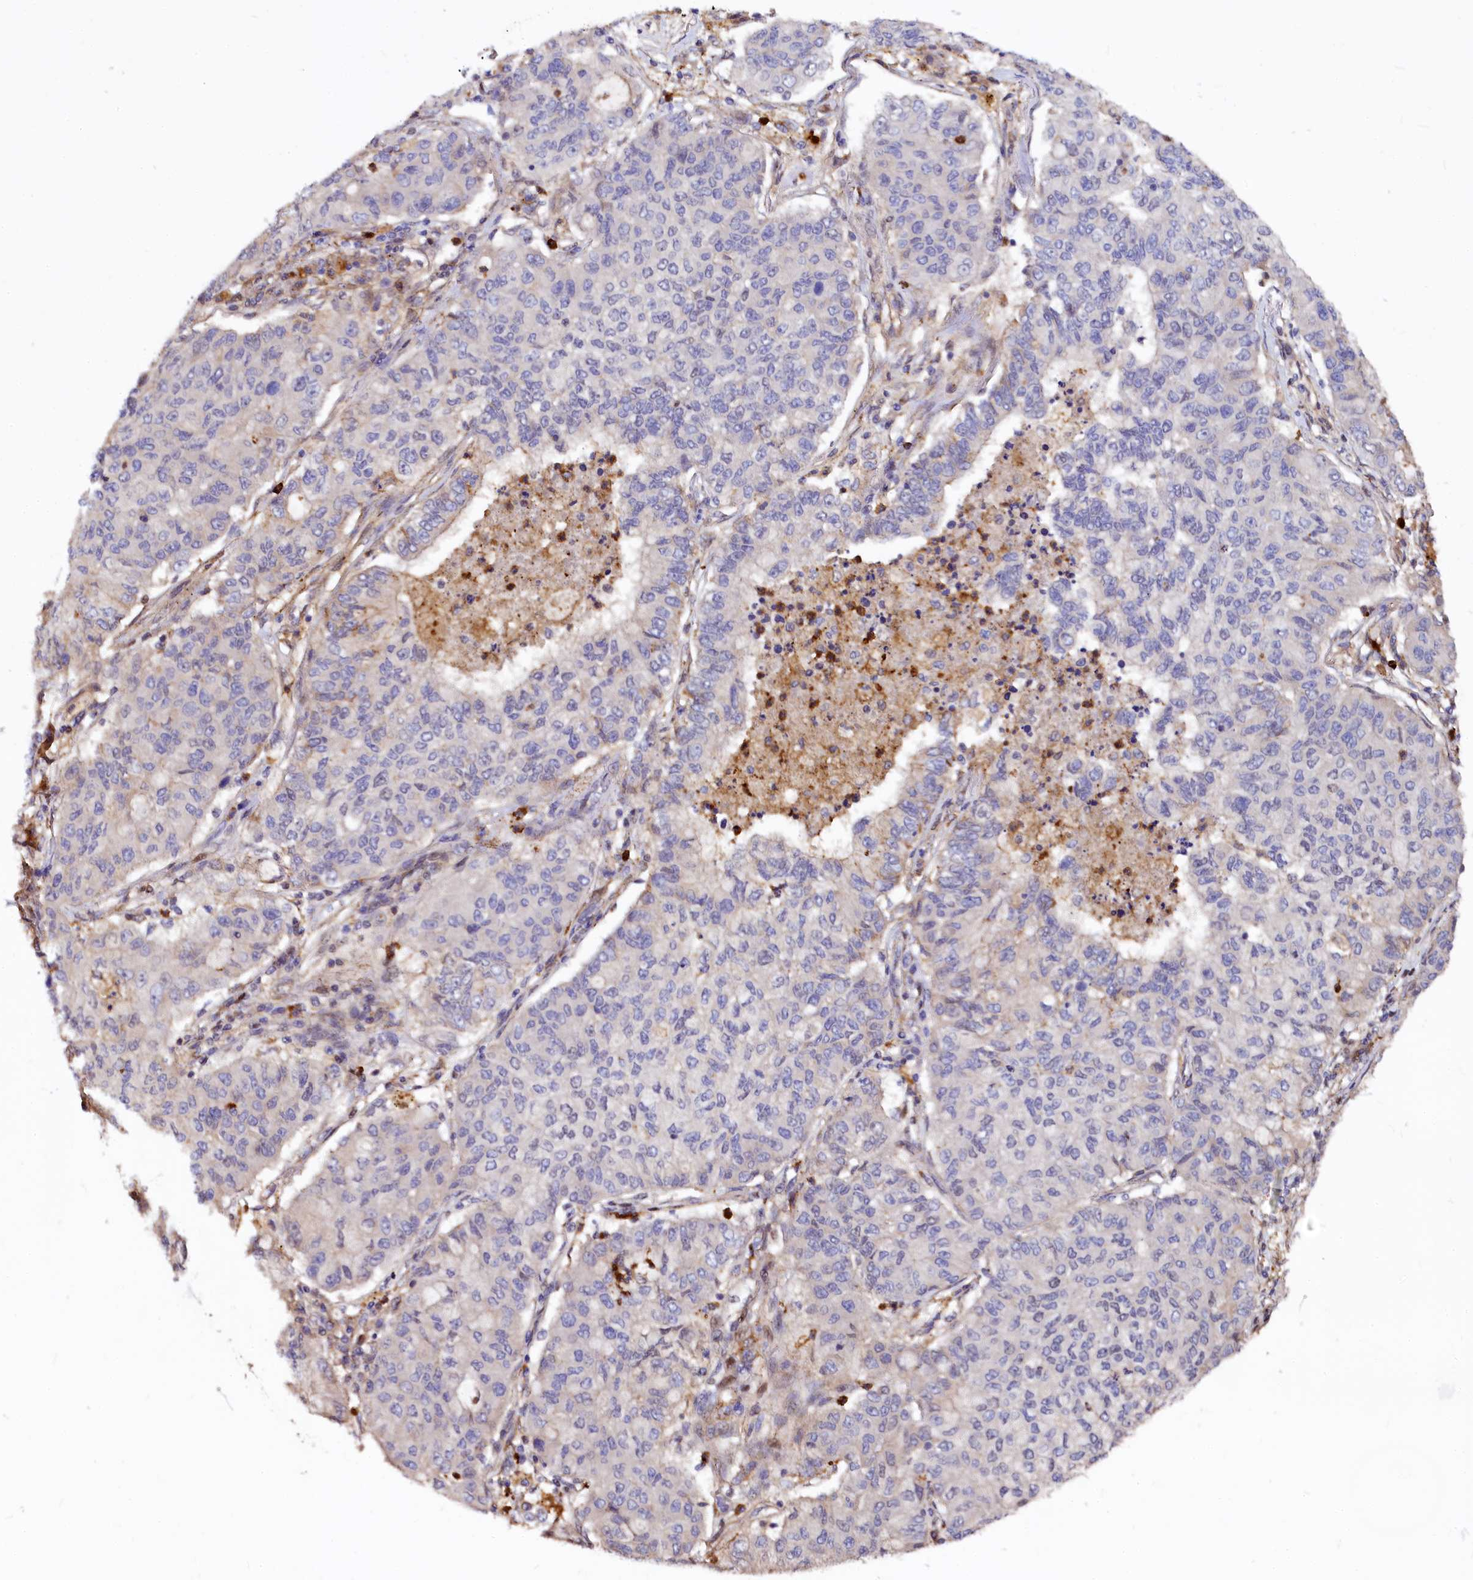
{"staining": {"intensity": "weak", "quantity": "<25%", "location": "cytoplasmic/membranous"}, "tissue": "lung cancer", "cell_type": "Tumor cells", "image_type": "cancer", "snomed": [{"axis": "morphology", "description": "Squamous cell carcinoma, NOS"}, {"axis": "topography", "description": "Lung"}], "caption": "Tumor cells show no significant protein positivity in lung squamous cell carcinoma.", "gene": "ATG101", "patient": {"sex": "male", "age": 74}}